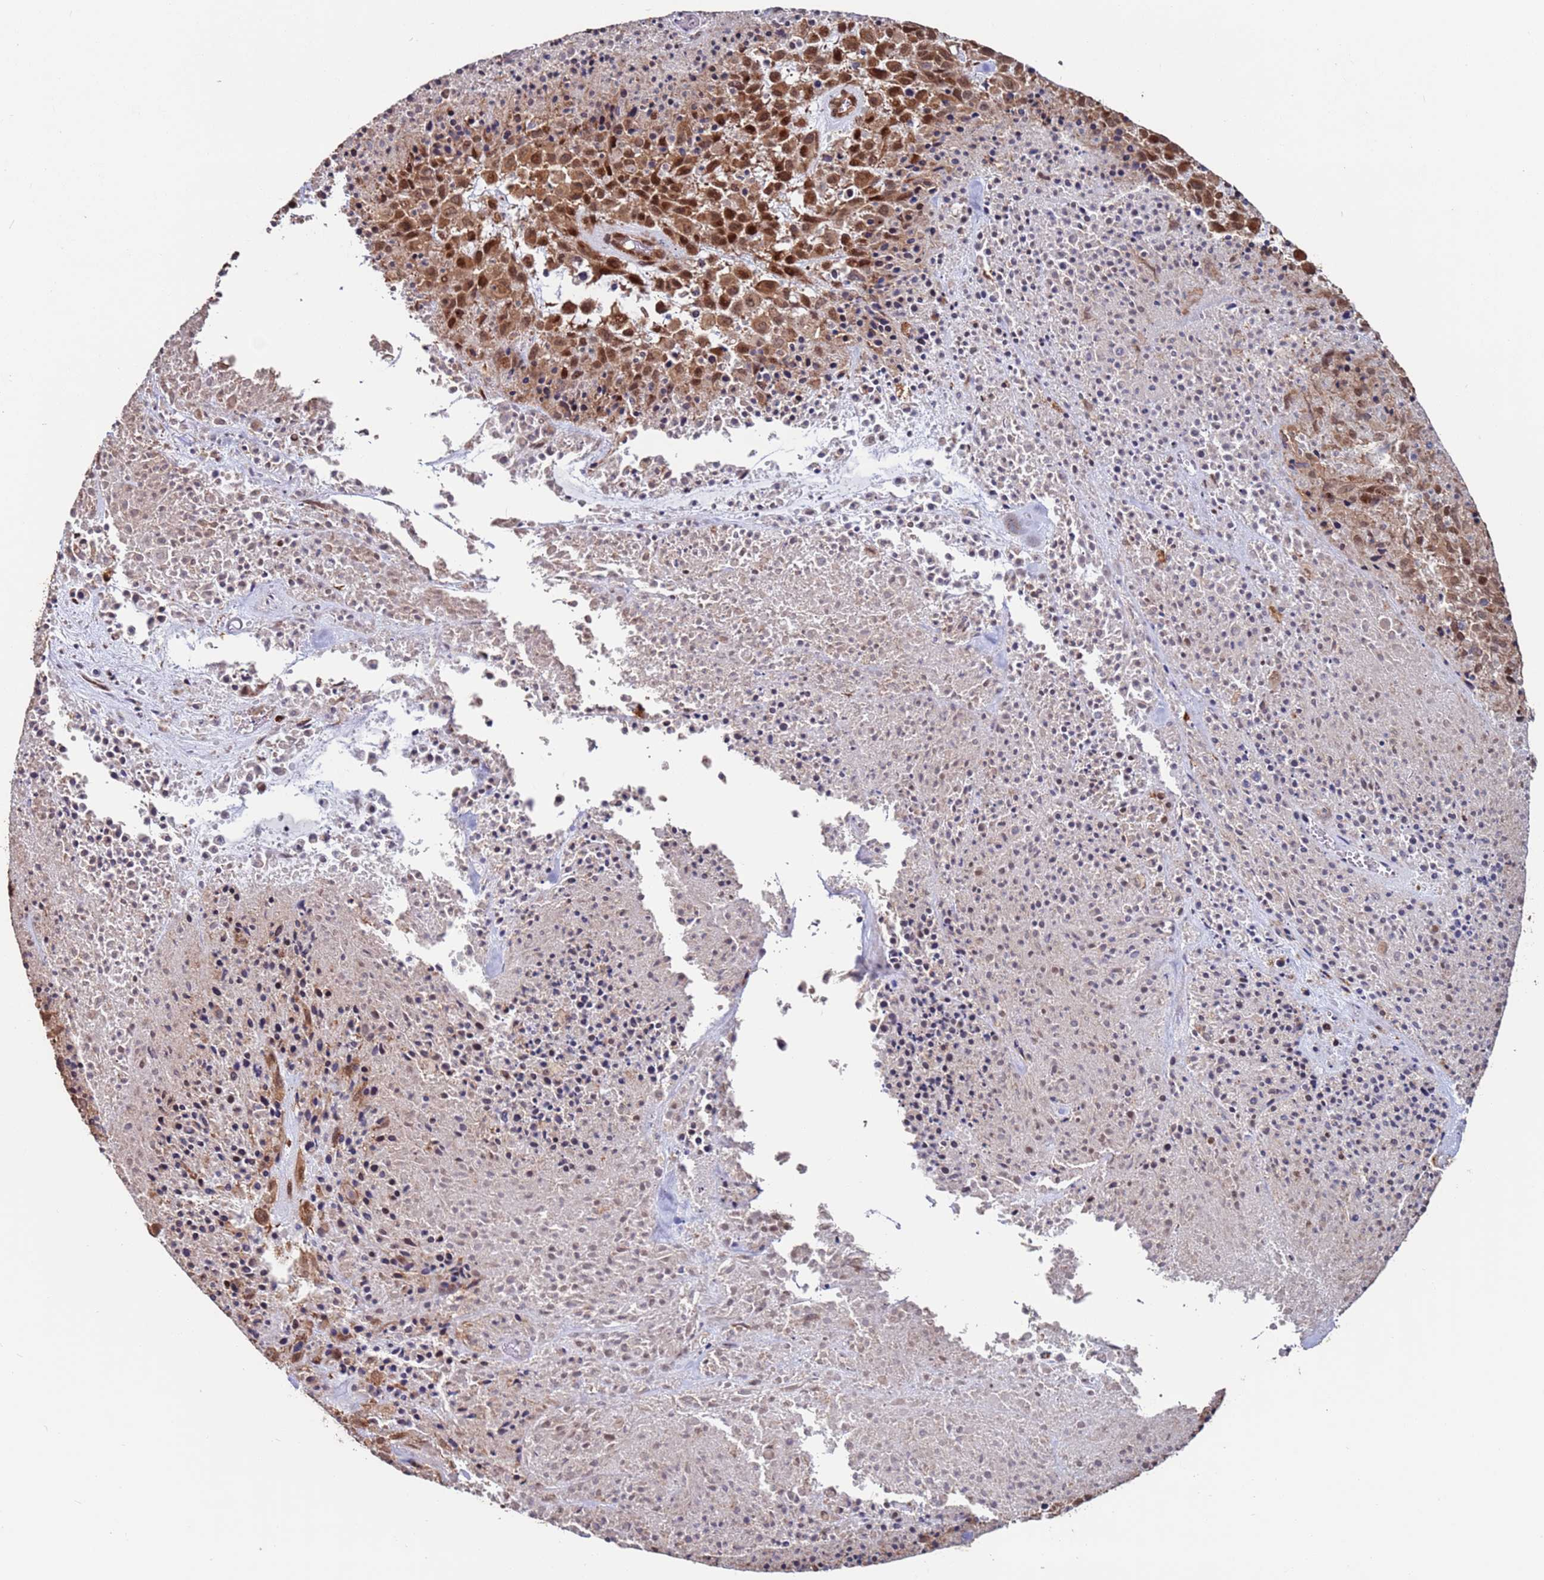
{"staining": {"intensity": "moderate", "quantity": ">75%", "location": "cytoplasmic/membranous,nuclear"}, "tissue": "melanoma", "cell_type": "Tumor cells", "image_type": "cancer", "snomed": [{"axis": "morphology", "description": "Malignant melanoma, Metastatic site"}, {"axis": "topography", "description": "Skin"}], "caption": "Immunohistochemical staining of human melanoma reveals medium levels of moderate cytoplasmic/membranous and nuclear protein staining in about >75% of tumor cells.", "gene": "PRR7", "patient": {"sex": "female", "age": 81}}